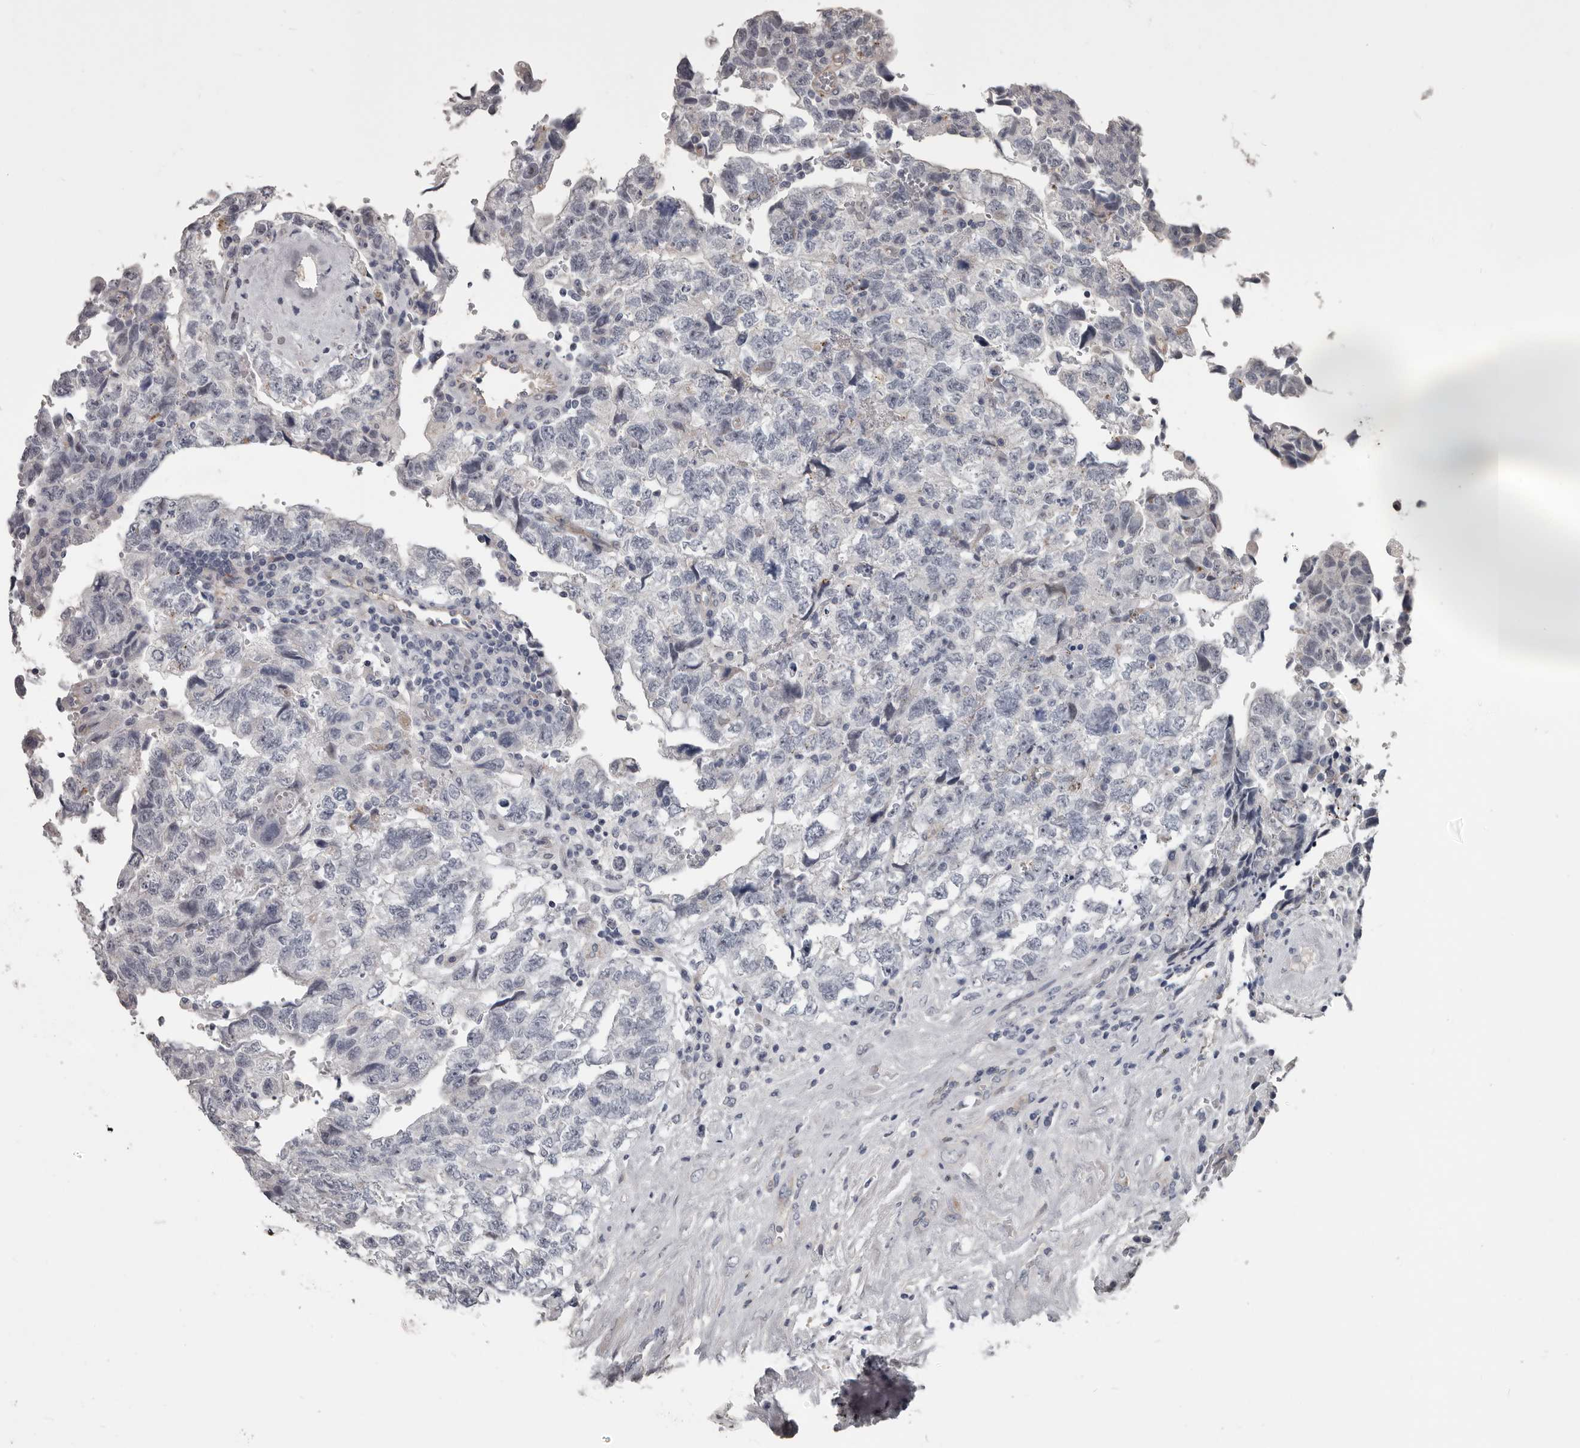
{"staining": {"intensity": "negative", "quantity": "none", "location": "none"}, "tissue": "testis cancer", "cell_type": "Tumor cells", "image_type": "cancer", "snomed": [{"axis": "morphology", "description": "Carcinoma, Embryonal, NOS"}, {"axis": "topography", "description": "Testis"}], "caption": "Immunohistochemistry (IHC) photomicrograph of neoplastic tissue: human testis cancer stained with DAB (3,3'-diaminobenzidine) exhibits no significant protein expression in tumor cells. (DAB IHC with hematoxylin counter stain).", "gene": "RNF217", "patient": {"sex": "male", "age": 36}}